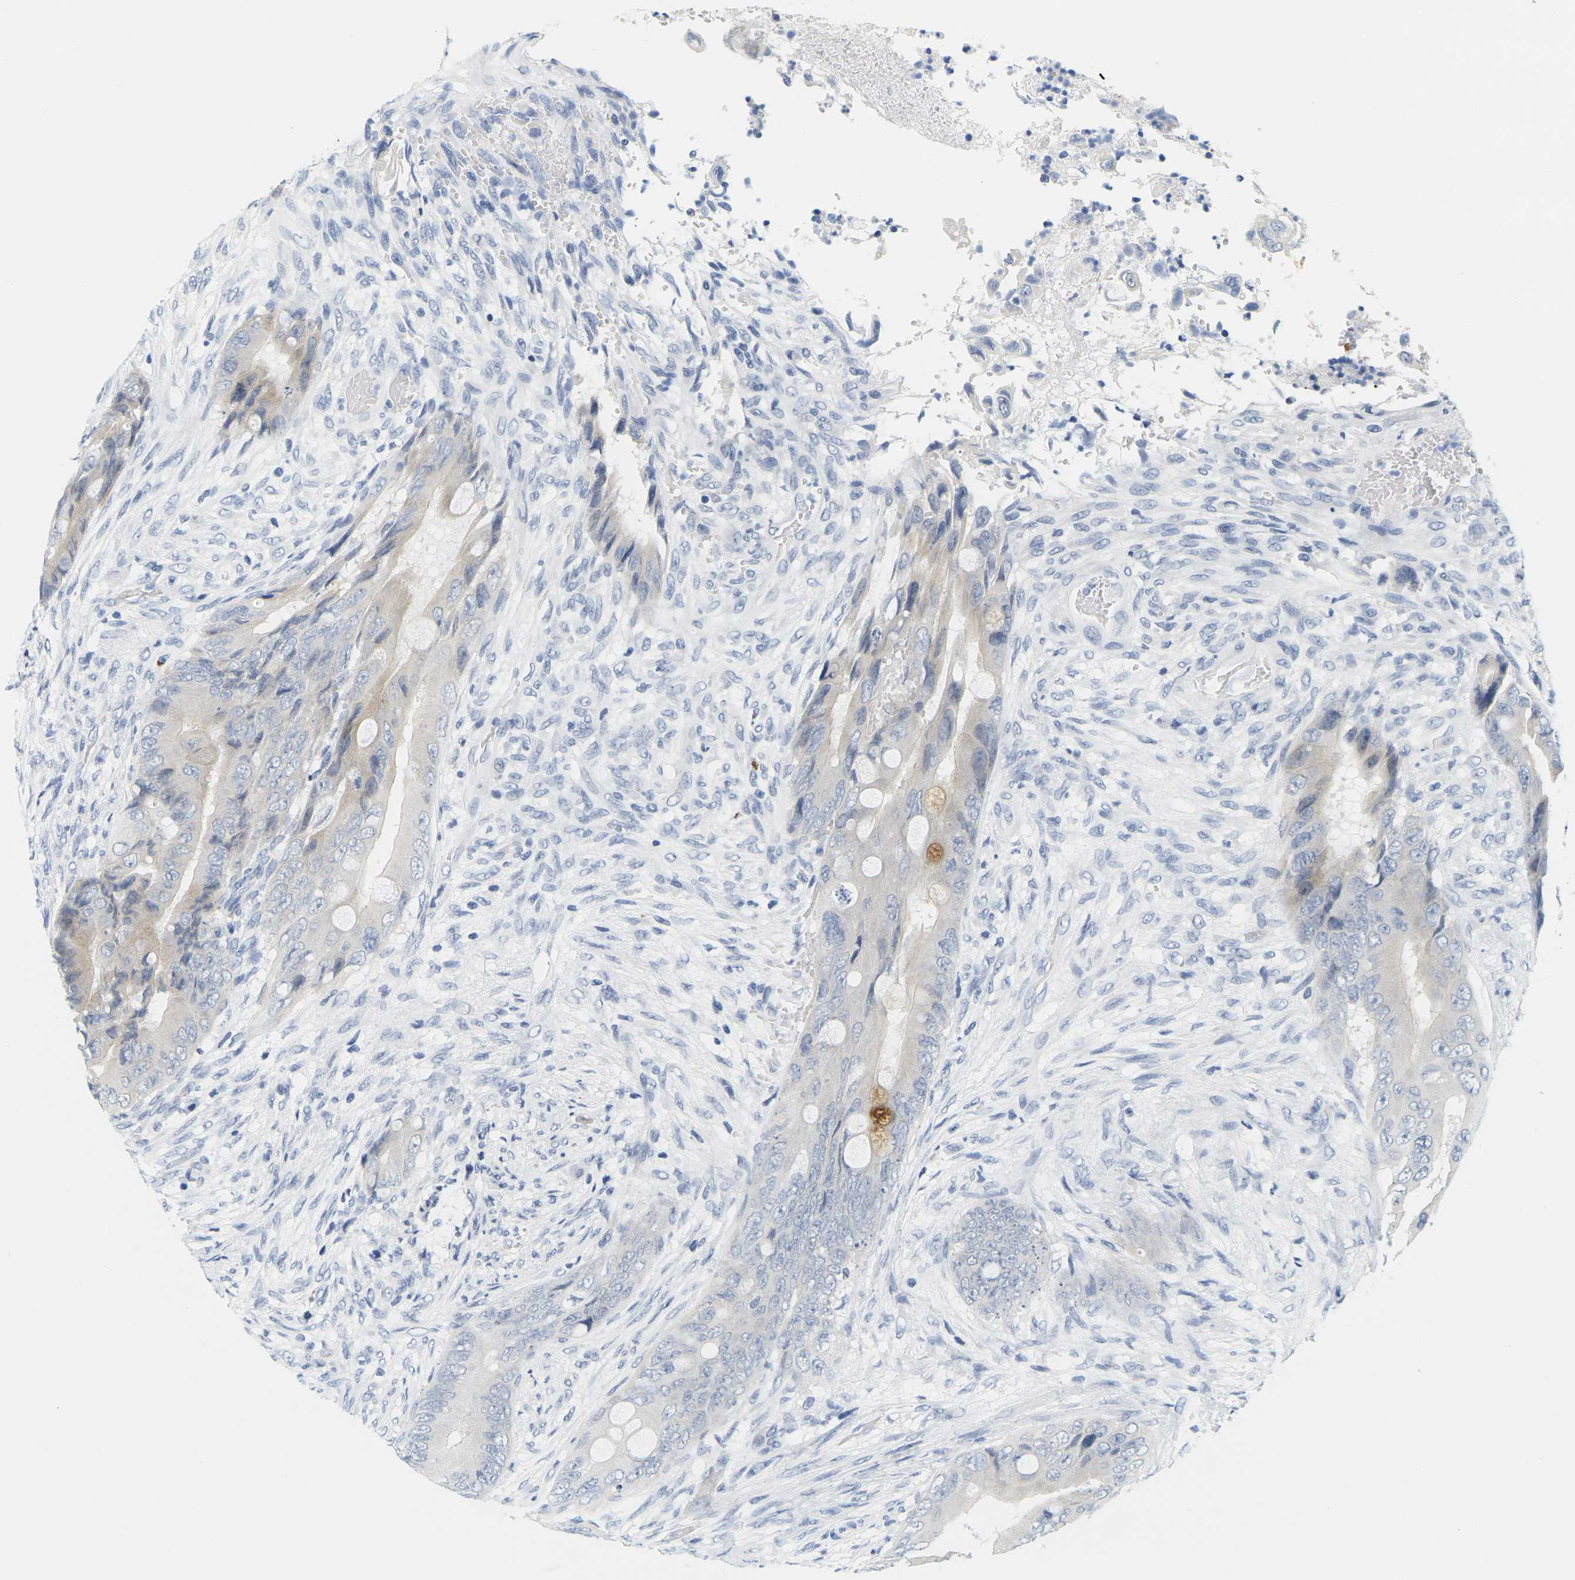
{"staining": {"intensity": "moderate", "quantity": "<25%", "location": "cytoplasmic/membranous"}, "tissue": "colorectal cancer", "cell_type": "Tumor cells", "image_type": "cancer", "snomed": [{"axis": "morphology", "description": "Adenocarcinoma, NOS"}, {"axis": "topography", "description": "Rectum"}], "caption": "Adenocarcinoma (colorectal) stained for a protein (brown) displays moderate cytoplasmic/membranous positive expression in approximately <25% of tumor cells.", "gene": "HLA-DOB", "patient": {"sex": "female", "age": 77}}